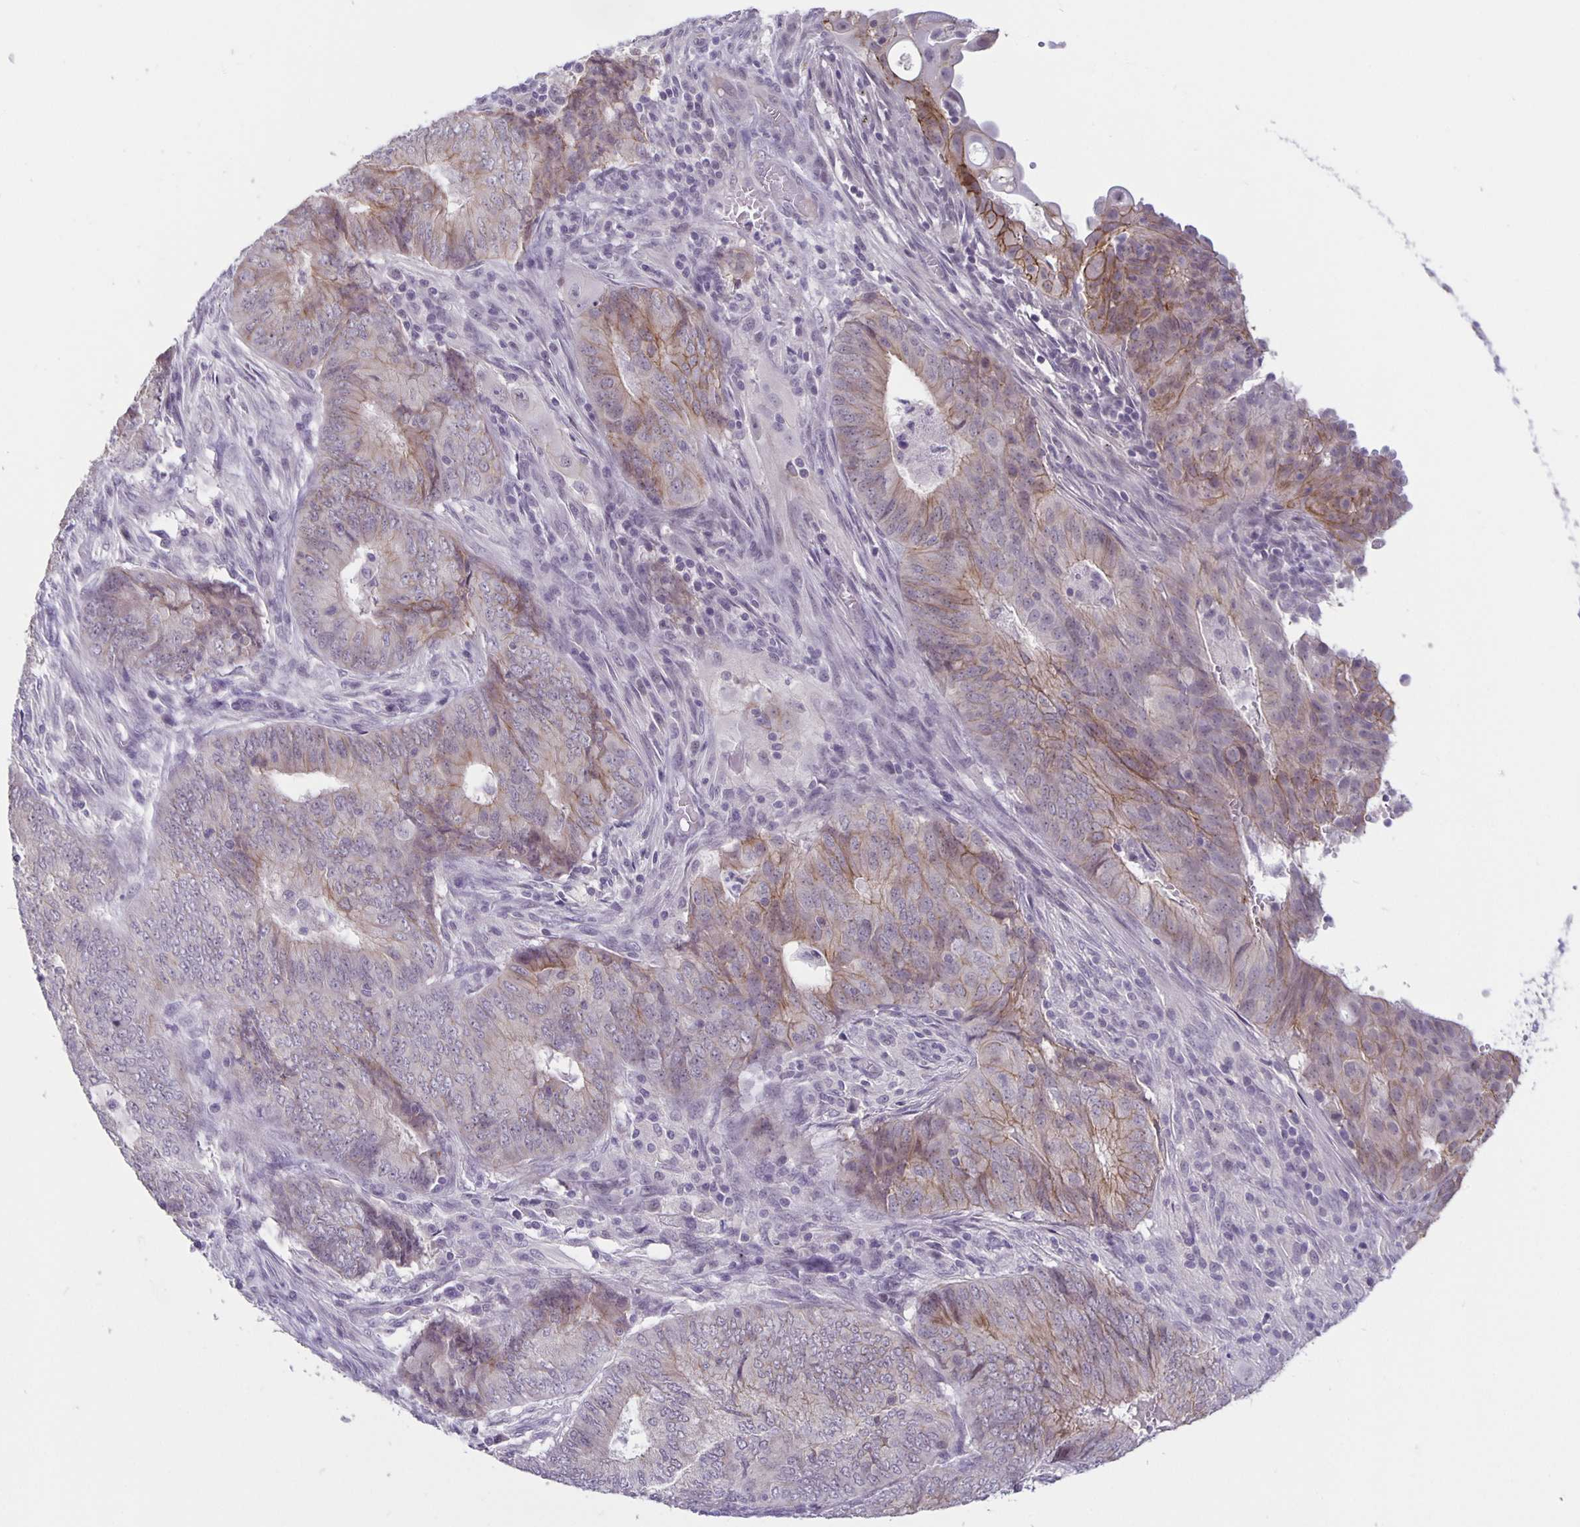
{"staining": {"intensity": "moderate", "quantity": "<25%", "location": "cytoplasmic/membranous"}, "tissue": "endometrial cancer", "cell_type": "Tumor cells", "image_type": "cancer", "snomed": [{"axis": "morphology", "description": "Adenocarcinoma, NOS"}, {"axis": "topography", "description": "Endometrium"}], "caption": "Adenocarcinoma (endometrial) stained with a protein marker reveals moderate staining in tumor cells.", "gene": "ARVCF", "patient": {"sex": "female", "age": 62}}